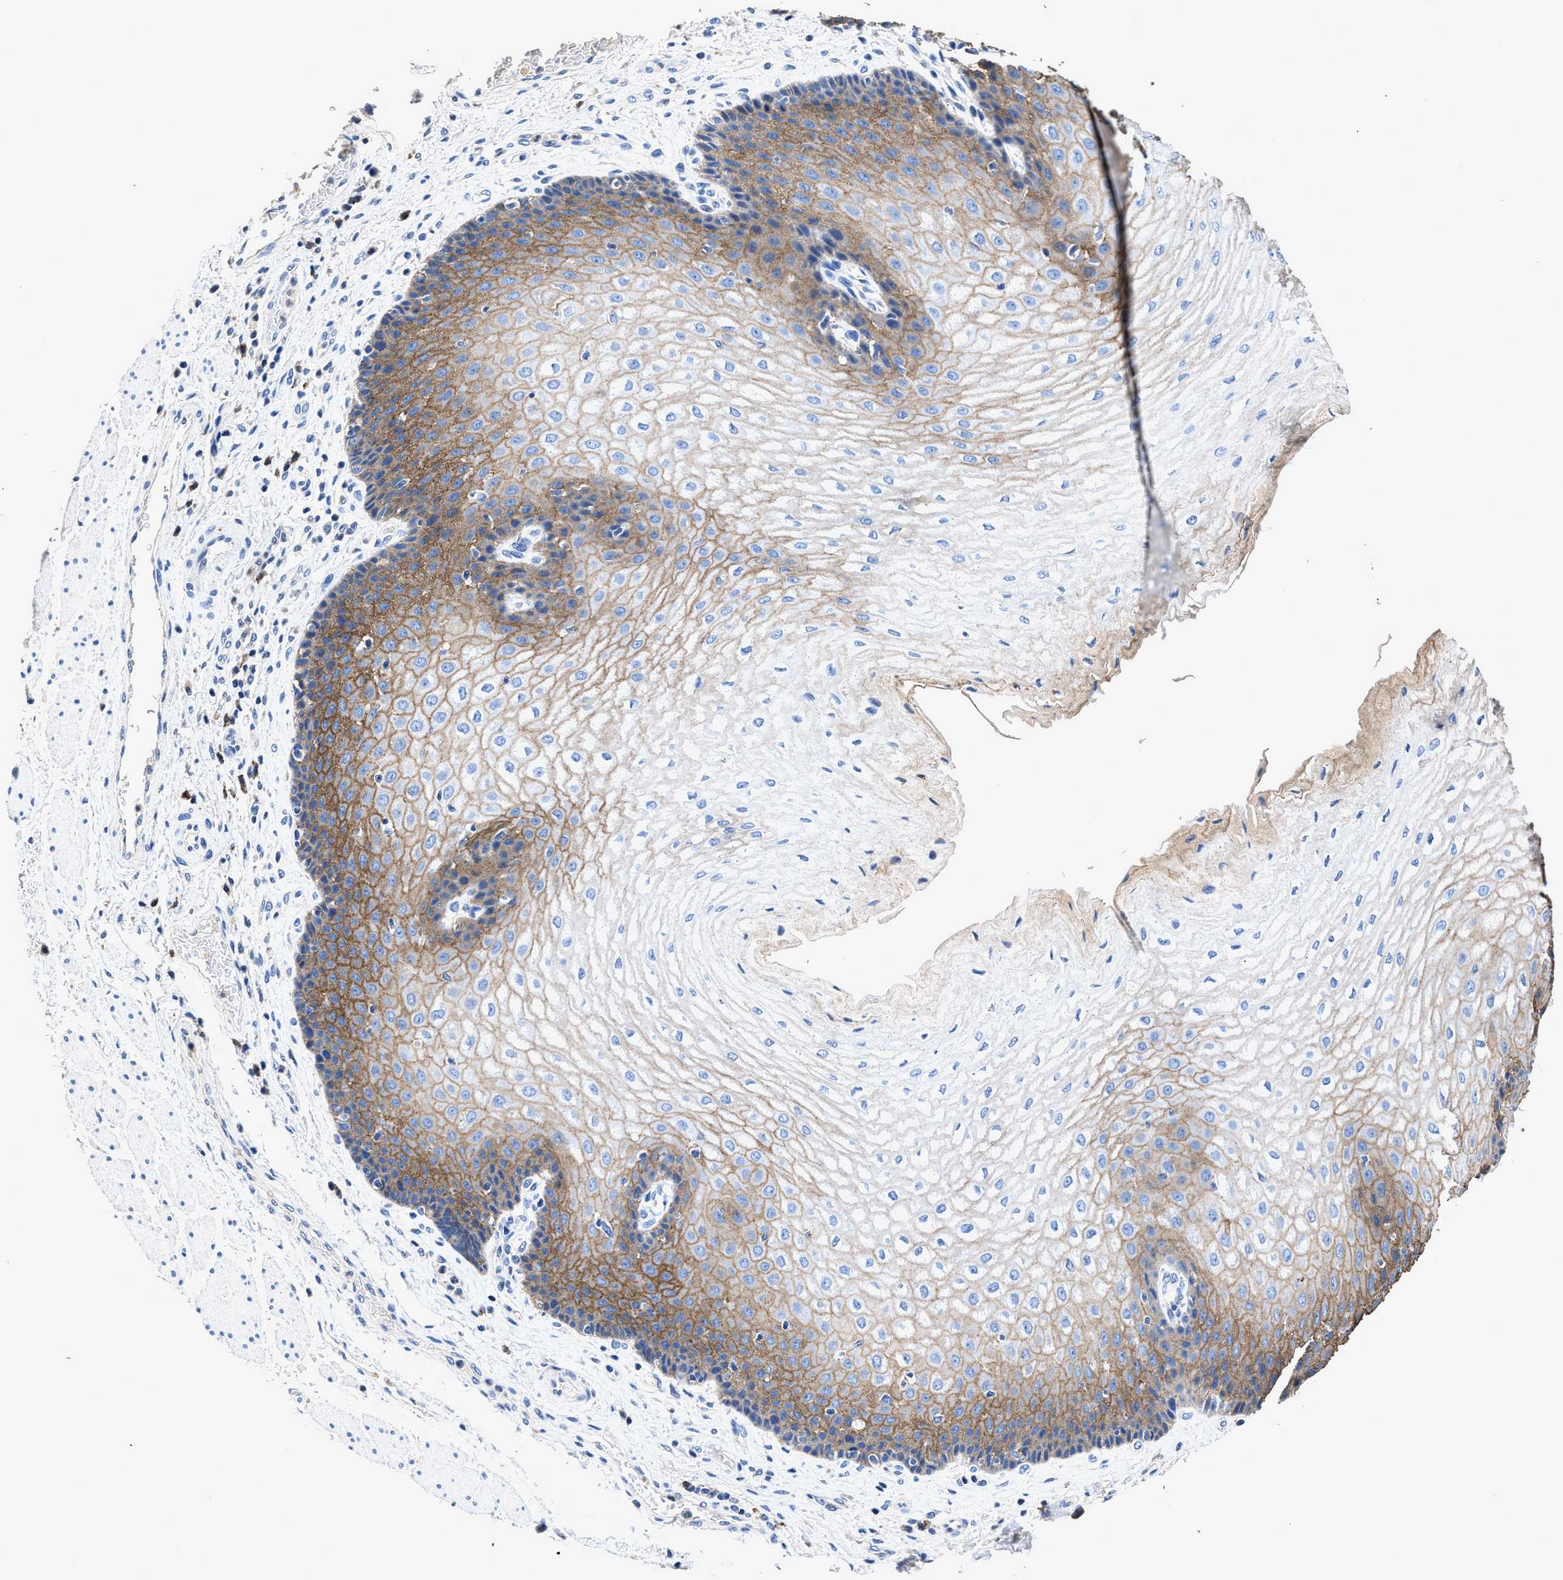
{"staining": {"intensity": "moderate", "quantity": "25%-75%", "location": "cytoplasmic/membranous"}, "tissue": "esophagus", "cell_type": "Squamous epithelial cells", "image_type": "normal", "snomed": [{"axis": "morphology", "description": "Normal tissue, NOS"}, {"axis": "topography", "description": "Esophagus"}], "caption": "DAB immunohistochemical staining of benign esophagus exhibits moderate cytoplasmic/membranous protein expression in about 25%-75% of squamous epithelial cells.", "gene": "UBR4", "patient": {"sex": "male", "age": 54}}